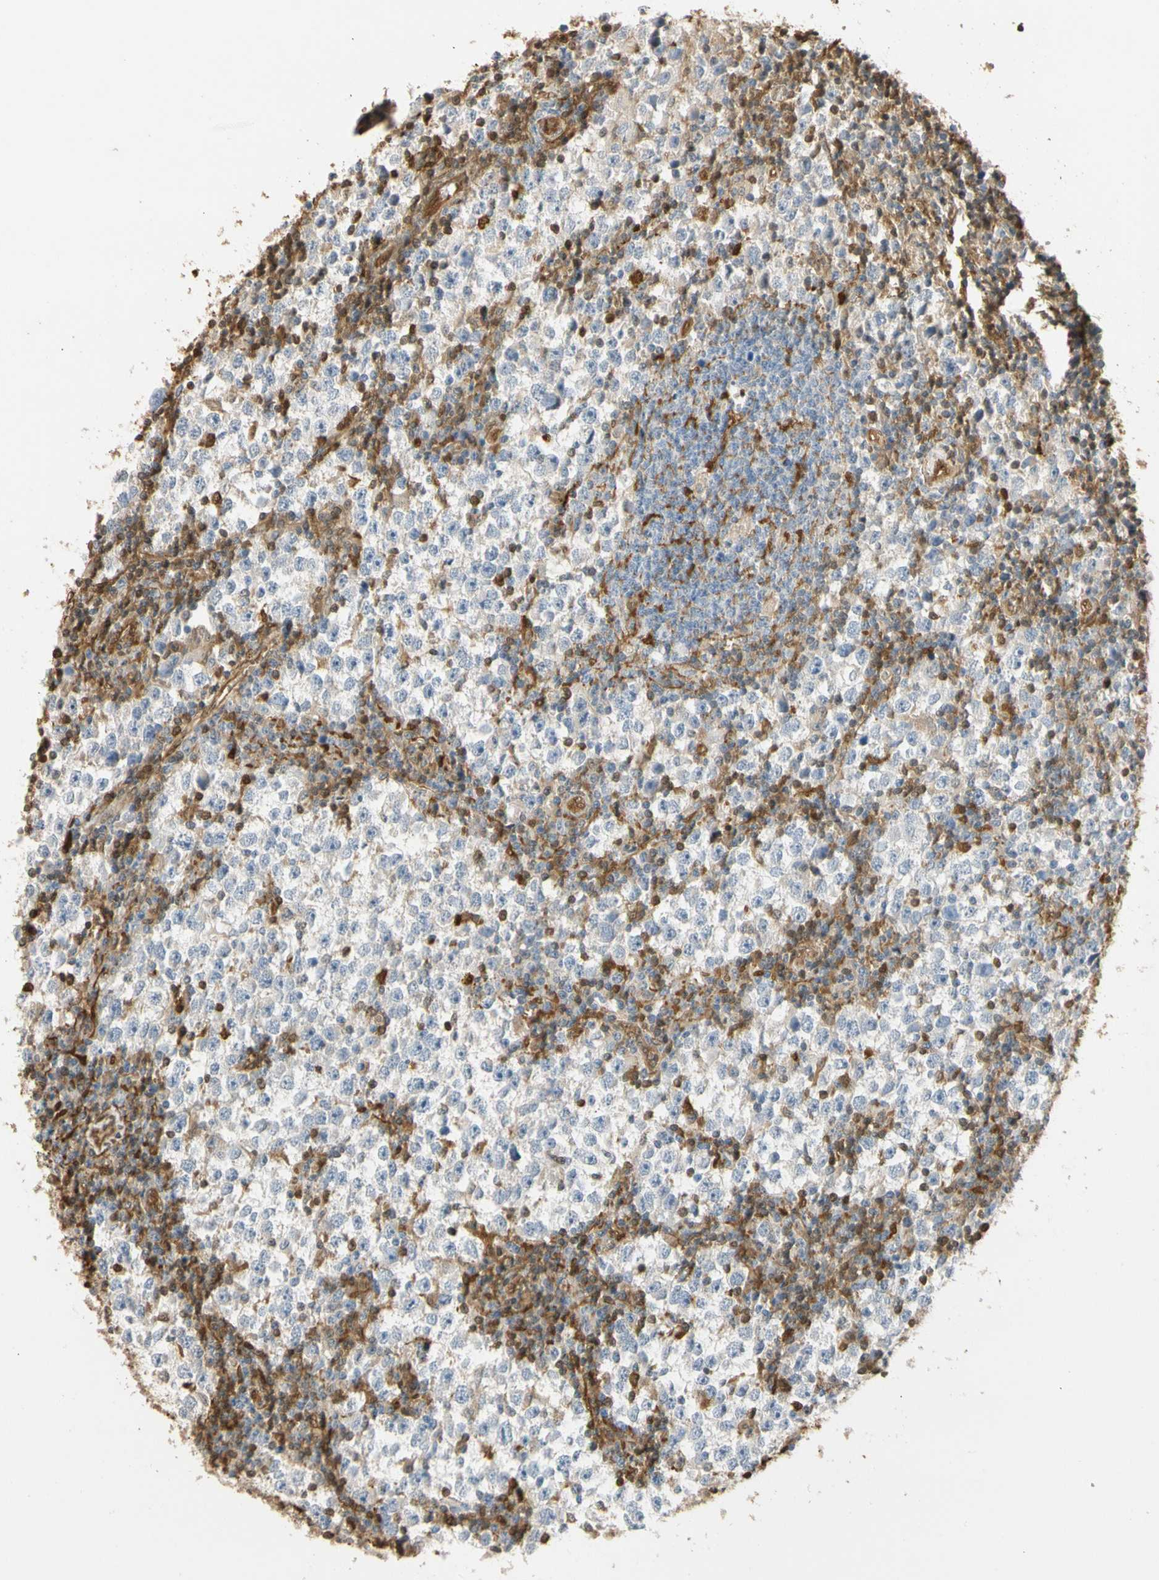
{"staining": {"intensity": "negative", "quantity": "none", "location": "none"}, "tissue": "testis cancer", "cell_type": "Tumor cells", "image_type": "cancer", "snomed": [{"axis": "morphology", "description": "Seminoma, NOS"}, {"axis": "topography", "description": "Testis"}], "caption": "Immunohistochemistry (IHC) image of neoplastic tissue: human seminoma (testis) stained with DAB (3,3'-diaminobenzidine) displays no significant protein staining in tumor cells. (DAB (3,3'-diaminobenzidine) immunohistochemistry with hematoxylin counter stain).", "gene": "S100A6", "patient": {"sex": "male", "age": 65}}